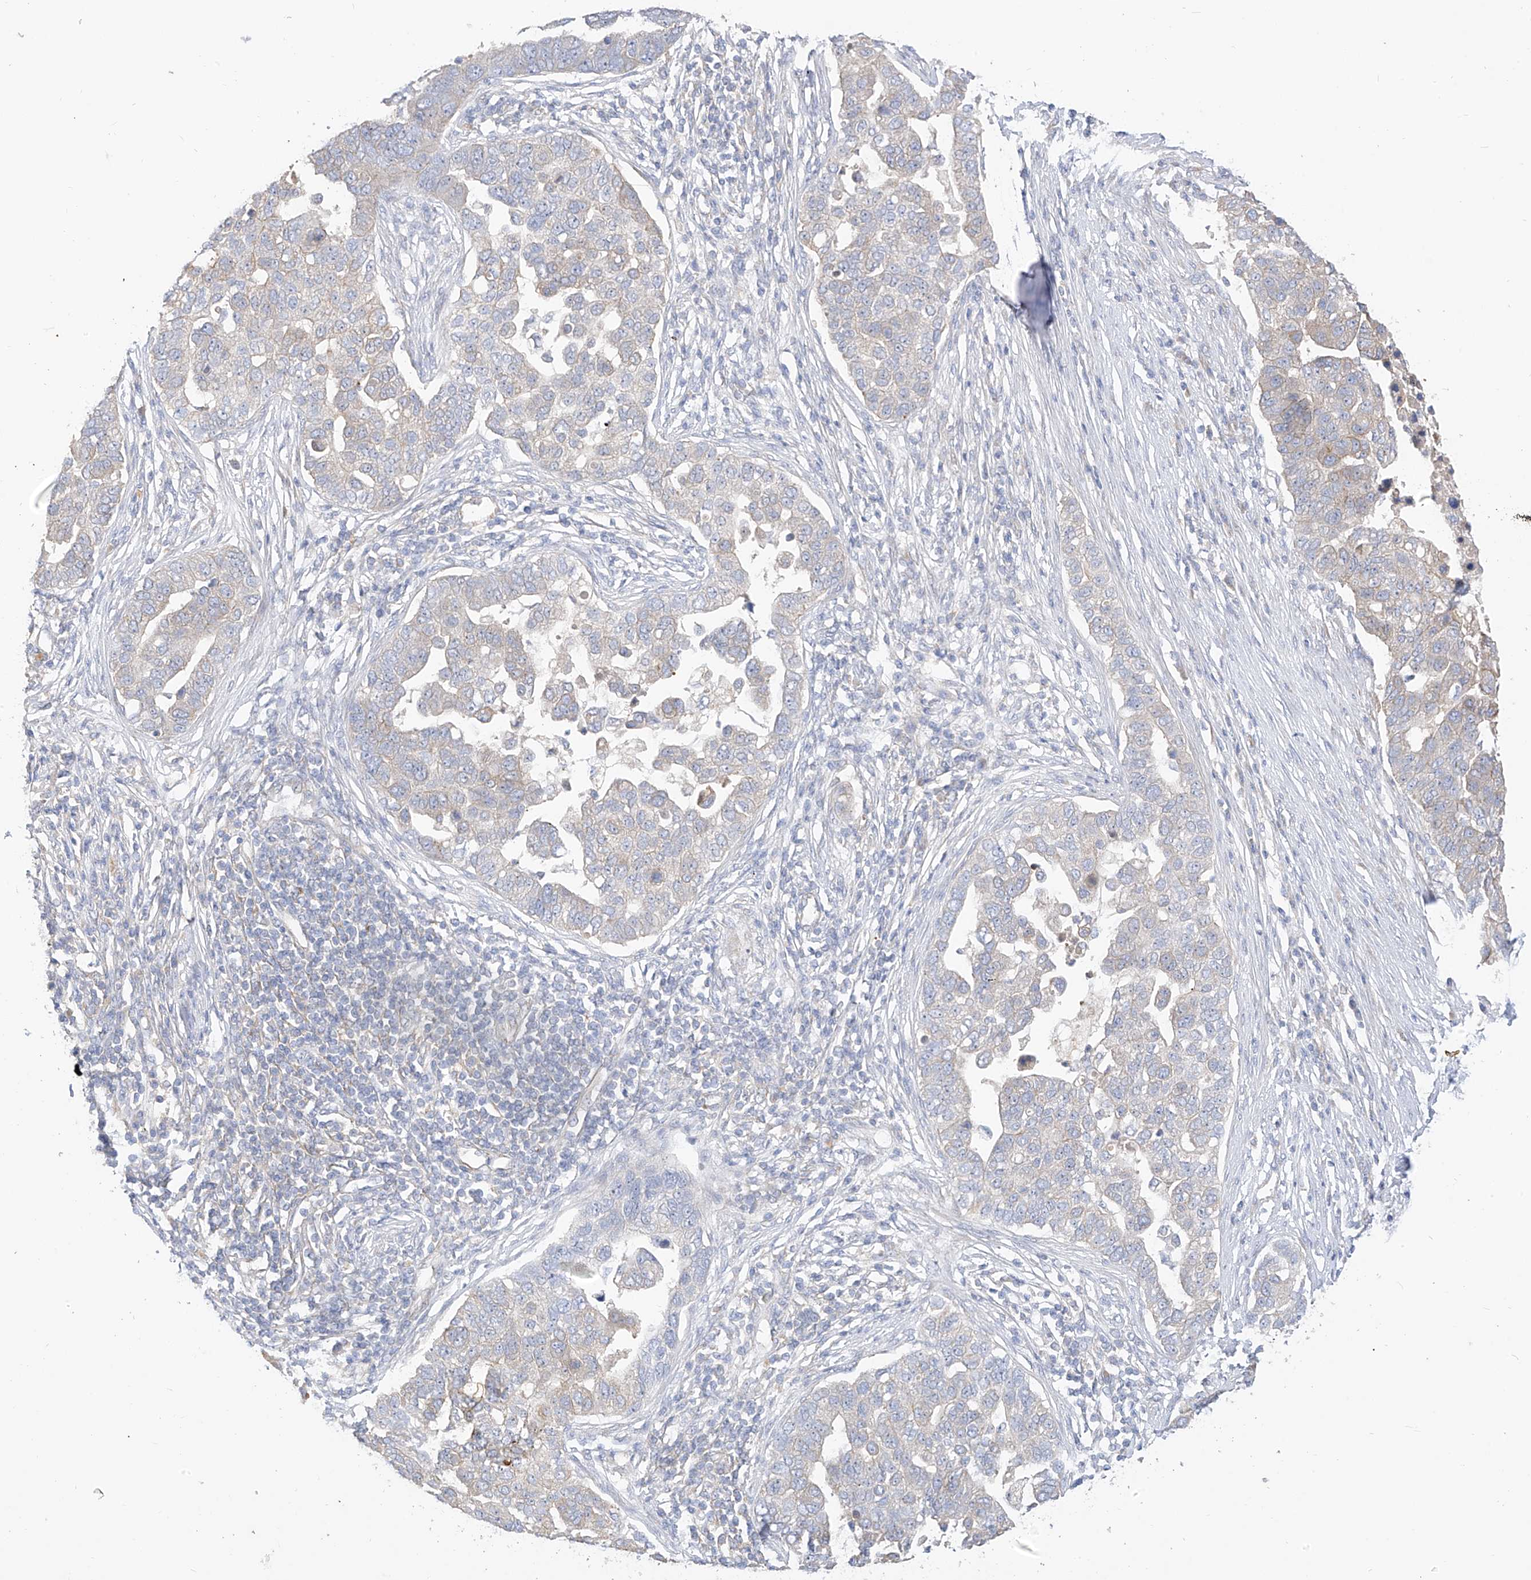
{"staining": {"intensity": "moderate", "quantity": "<25%", "location": "cytoplasmic/membranous"}, "tissue": "pancreatic cancer", "cell_type": "Tumor cells", "image_type": "cancer", "snomed": [{"axis": "morphology", "description": "Adenocarcinoma, NOS"}, {"axis": "topography", "description": "Pancreas"}], "caption": "Immunohistochemistry (IHC) image of neoplastic tissue: human pancreatic adenocarcinoma stained using immunohistochemistry (IHC) reveals low levels of moderate protein expression localized specifically in the cytoplasmic/membranous of tumor cells, appearing as a cytoplasmic/membranous brown color.", "gene": "RASA2", "patient": {"sex": "female", "age": 61}}